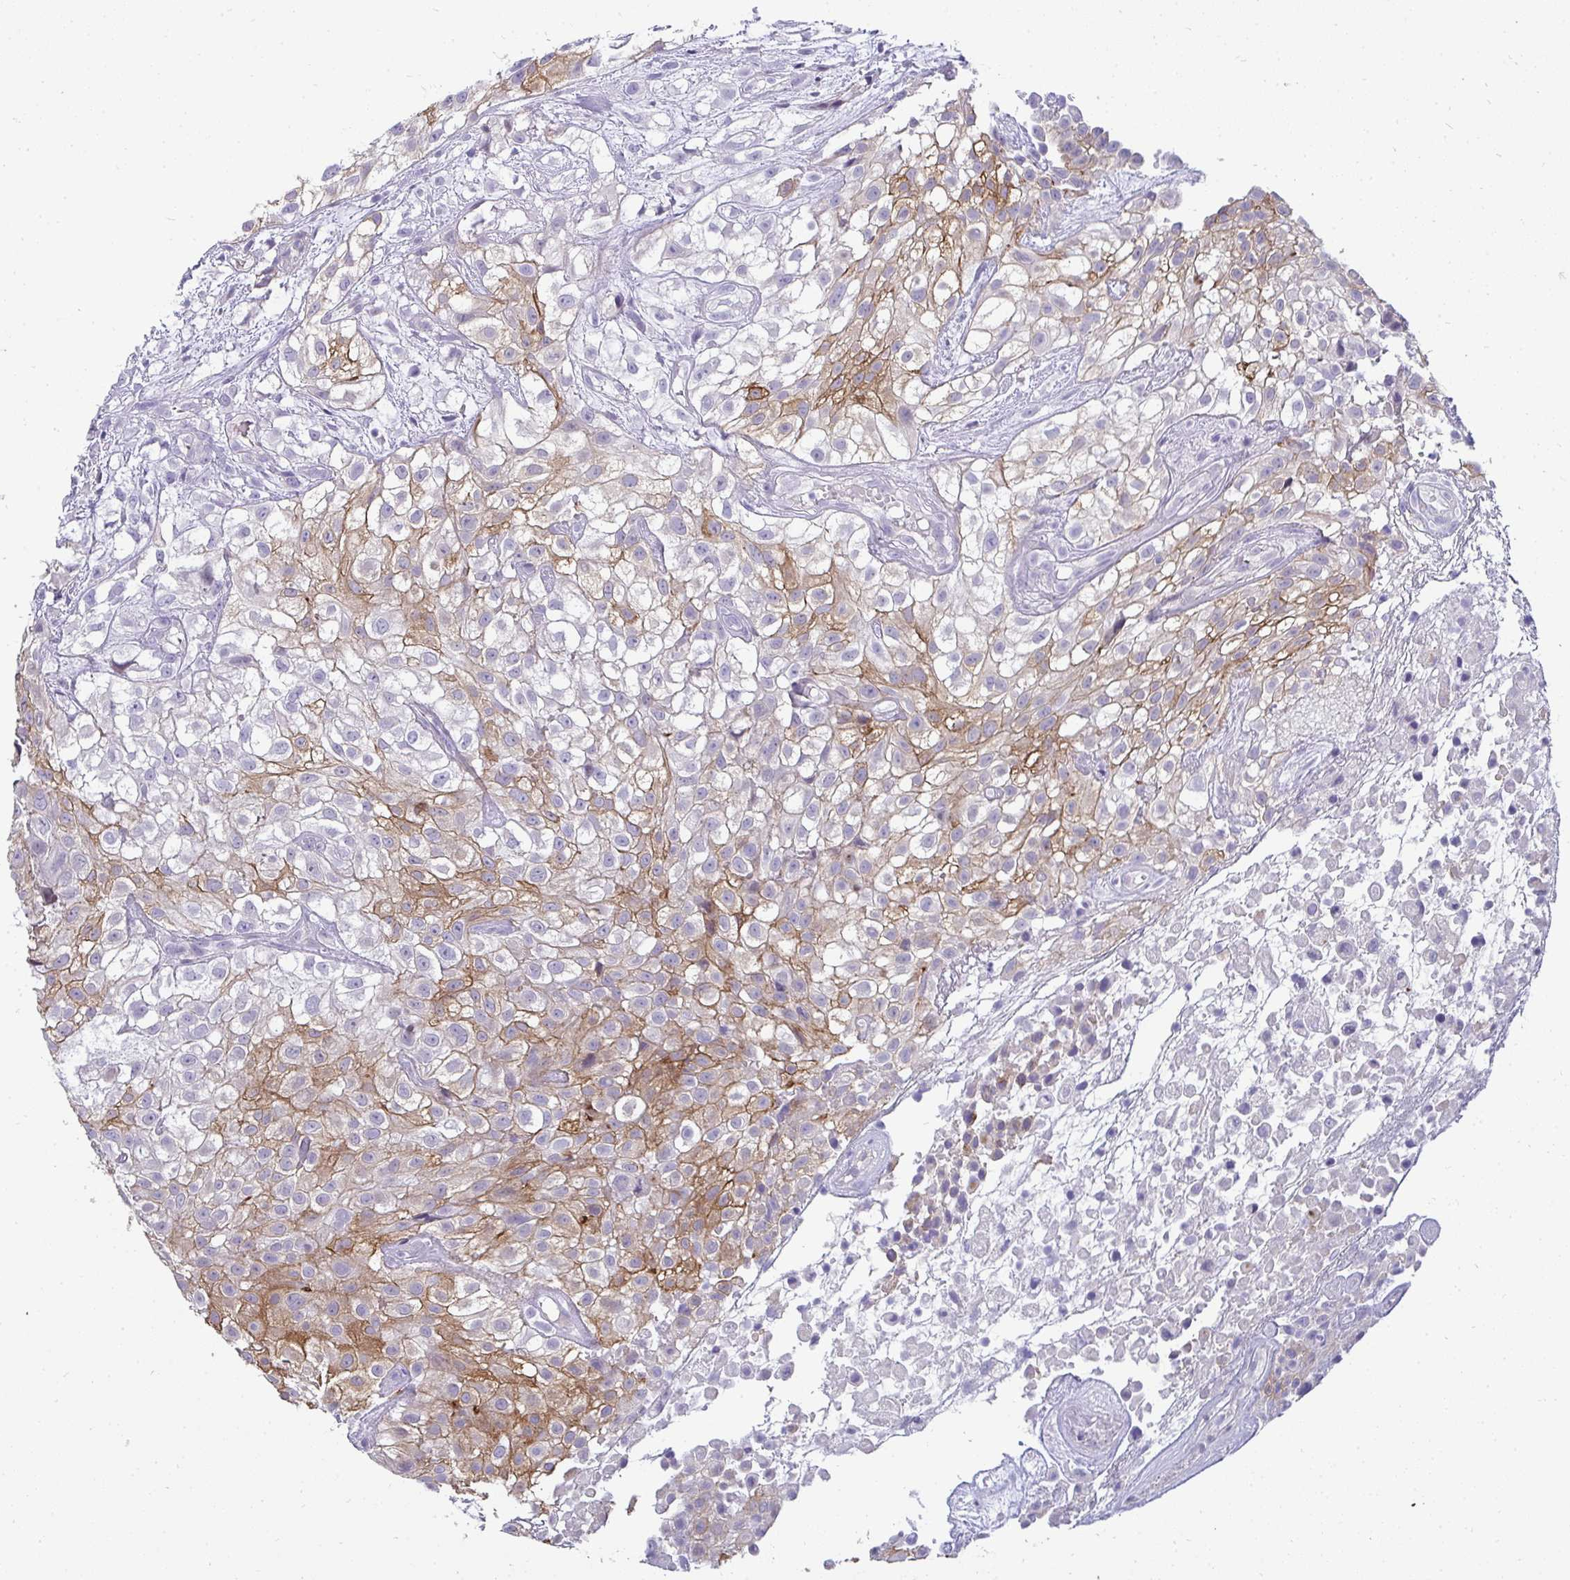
{"staining": {"intensity": "moderate", "quantity": "25%-75%", "location": "cytoplasmic/membranous"}, "tissue": "urothelial cancer", "cell_type": "Tumor cells", "image_type": "cancer", "snomed": [{"axis": "morphology", "description": "Urothelial carcinoma, High grade"}, {"axis": "topography", "description": "Urinary bladder"}], "caption": "High-power microscopy captured an IHC photomicrograph of high-grade urothelial carcinoma, revealing moderate cytoplasmic/membranous expression in approximately 25%-75% of tumor cells. (DAB (3,3'-diaminobenzidine) = brown stain, brightfield microscopy at high magnification).", "gene": "AK5", "patient": {"sex": "male", "age": 56}}